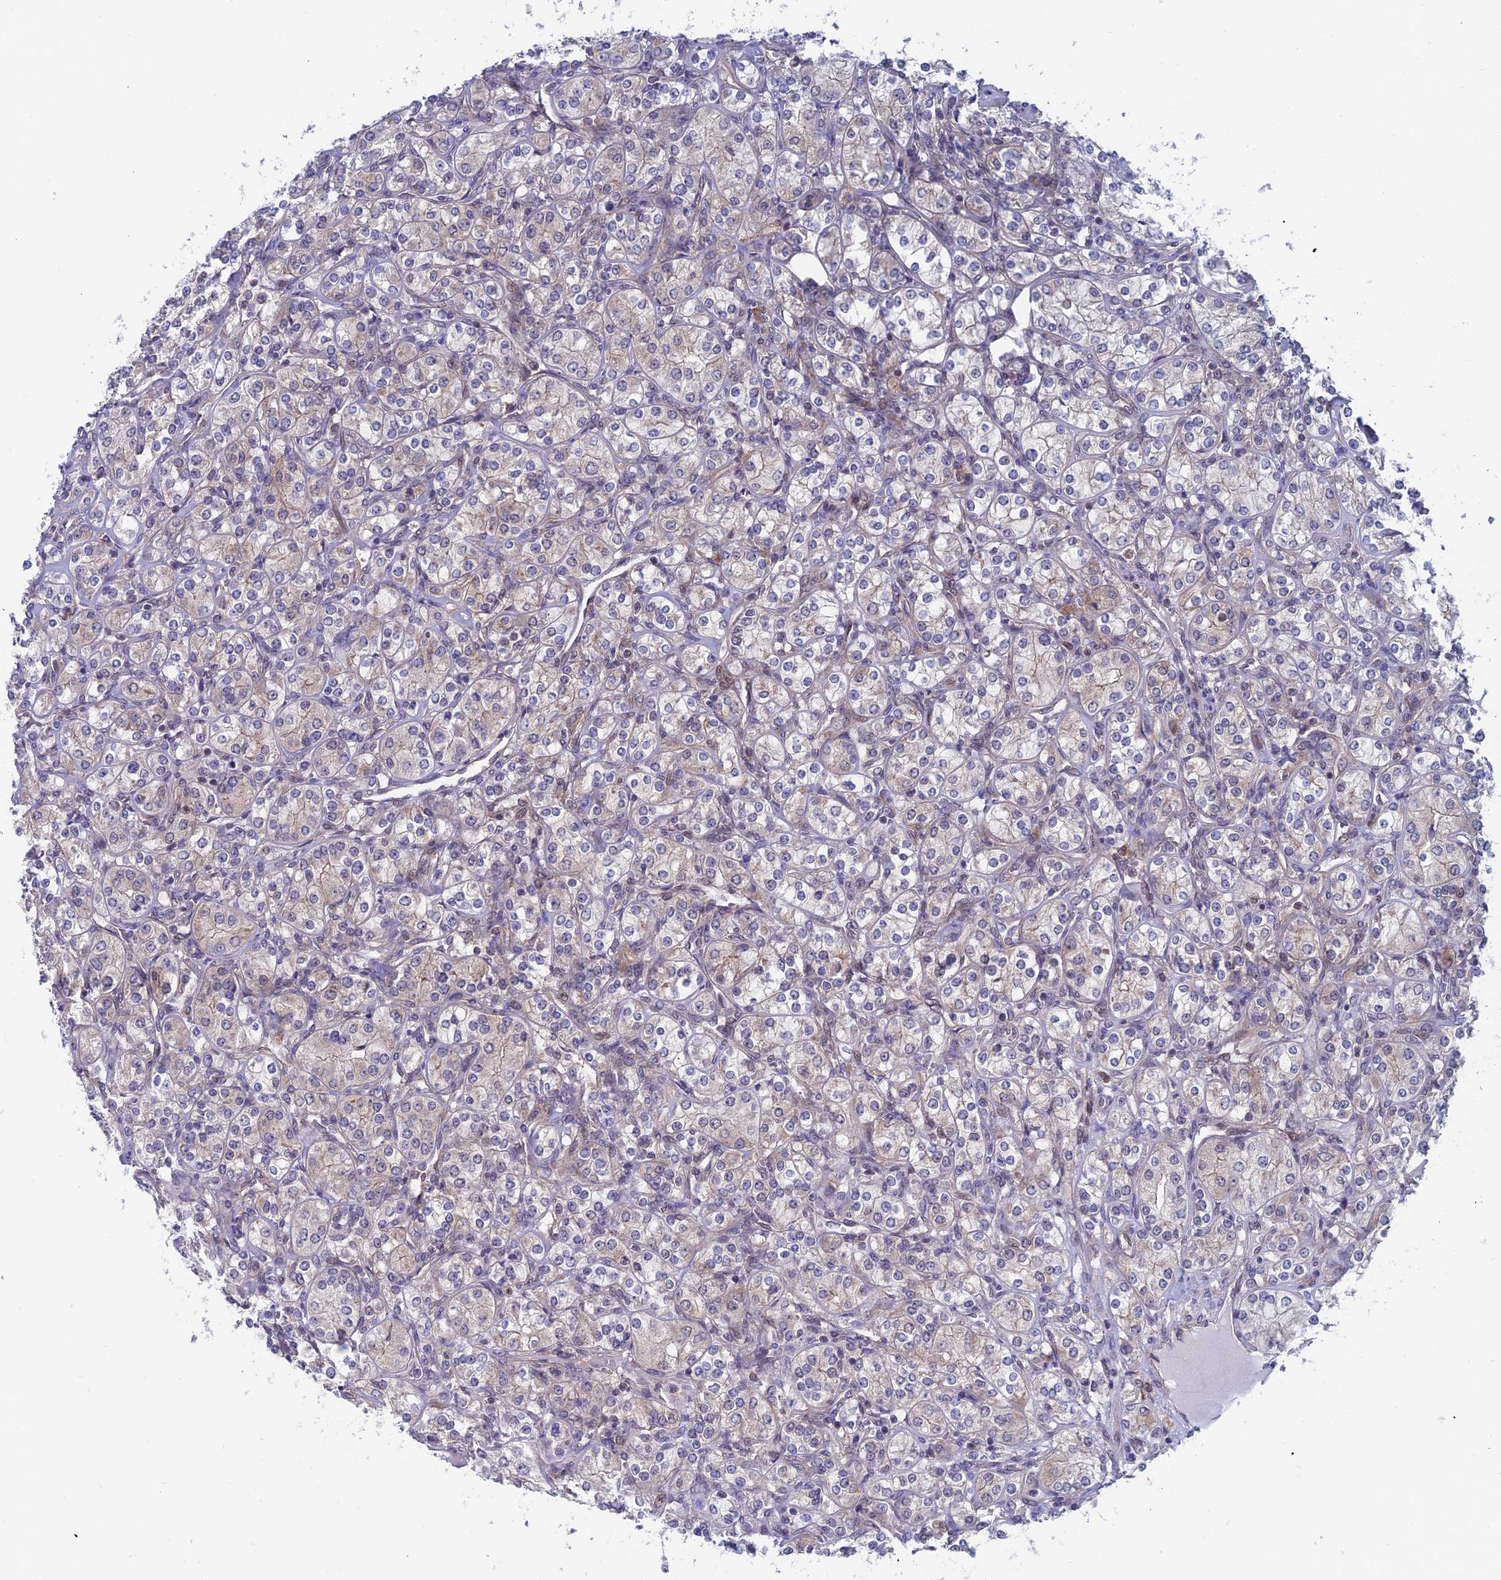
{"staining": {"intensity": "moderate", "quantity": "<25%", "location": "cytoplasmic/membranous"}, "tissue": "renal cancer", "cell_type": "Tumor cells", "image_type": "cancer", "snomed": [{"axis": "morphology", "description": "Adenocarcinoma, NOS"}, {"axis": "topography", "description": "Kidney"}], "caption": "Immunohistochemistry (IHC) histopathology image of neoplastic tissue: adenocarcinoma (renal) stained using immunohistochemistry (IHC) displays low levels of moderate protein expression localized specifically in the cytoplasmic/membranous of tumor cells, appearing as a cytoplasmic/membranous brown color.", "gene": "IGBP1", "patient": {"sex": "male", "age": 77}}